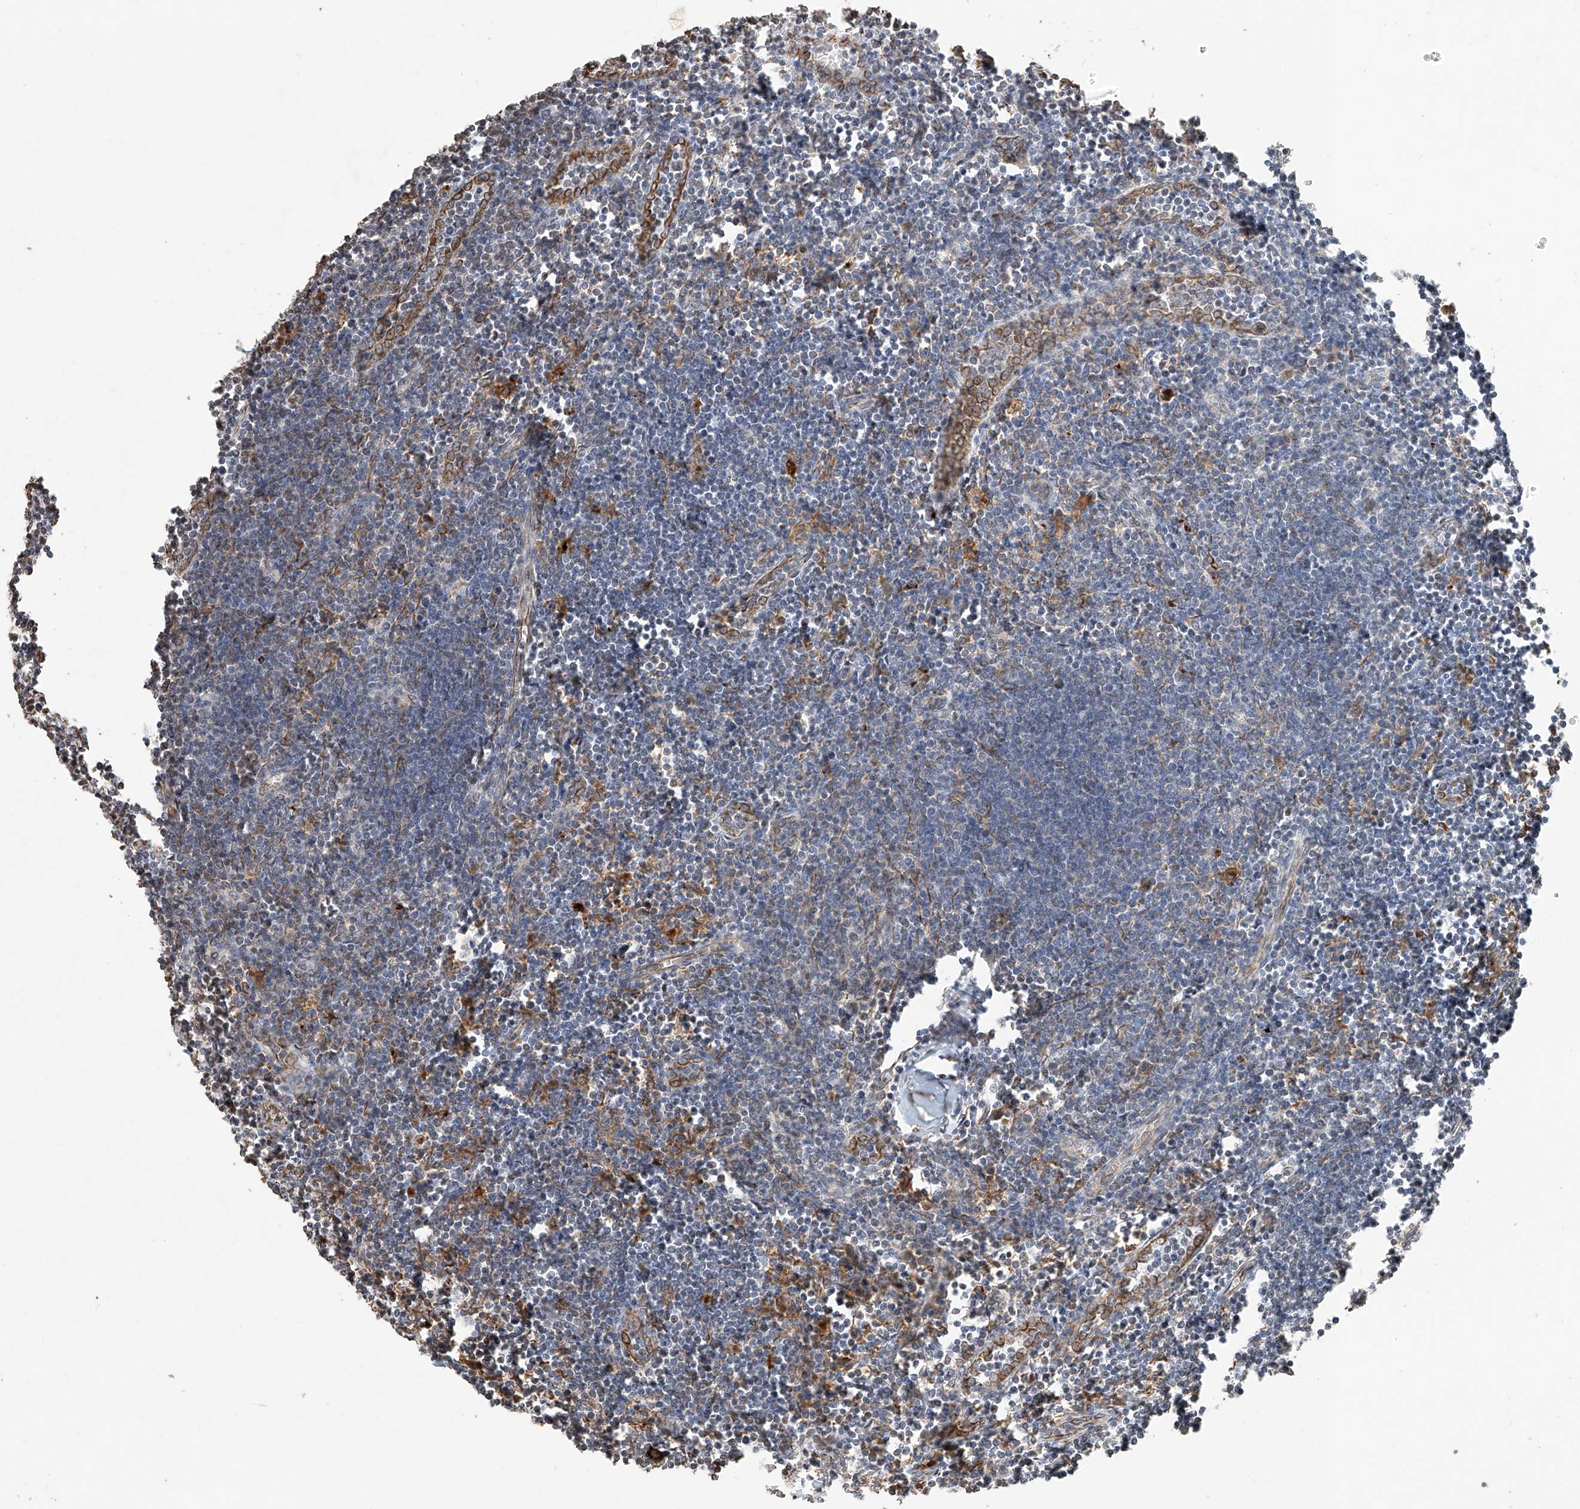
{"staining": {"intensity": "moderate", "quantity": "<25%", "location": "cytoplasmic/membranous"}, "tissue": "lymph node", "cell_type": "Germinal center cells", "image_type": "normal", "snomed": [{"axis": "morphology", "description": "Normal tissue, NOS"}, {"axis": "morphology", "description": "Malignant melanoma, Metastatic site"}, {"axis": "topography", "description": "Lymph node"}], "caption": "A low amount of moderate cytoplasmic/membranous positivity is identified in about <25% of germinal center cells in normal lymph node.", "gene": "SUSD6", "patient": {"sex": "male", "age": 41}}